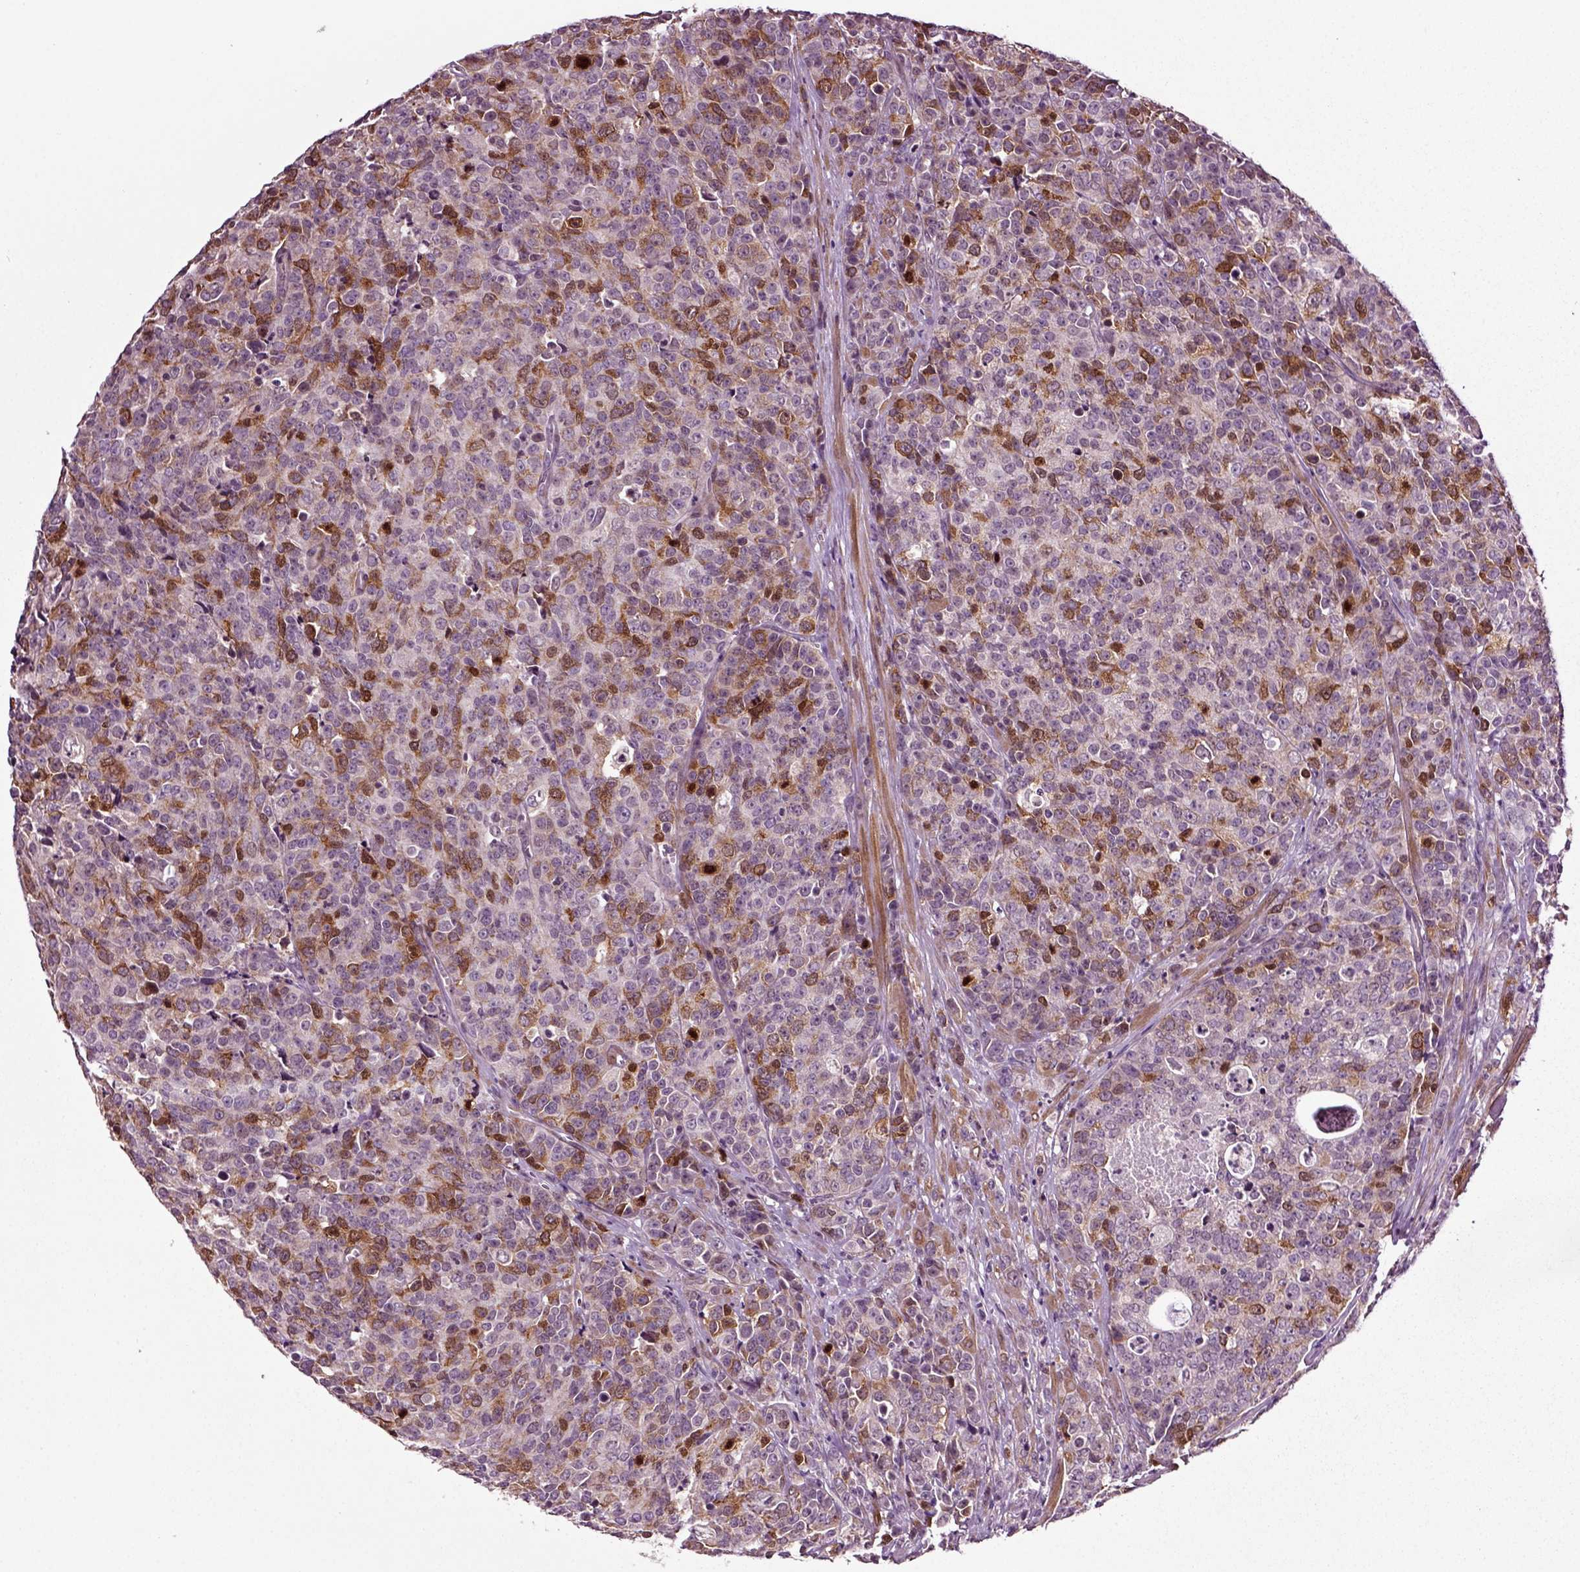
{"staining": {"intensity": "moderate", "quantity": "<25%", "location": "cytoplasmic/membranous"}, "tissue": "prostate cancer", "cell_type": "Tumor cells", "image_type": "cancer", "snomed": [{"axis": "morphology", "description": "Adenocarcinoma, NOS"}, {"axis": "topography", "description": "Prostate"}], "caption": "A low amount of moderate cytoplasmic/membranous expression is appreciated in about <25% of tumor cells in prostate adenocarcinoma tissue.", "gene": "KNSTRN", "patient": {"sex": "male", "age": 67}}